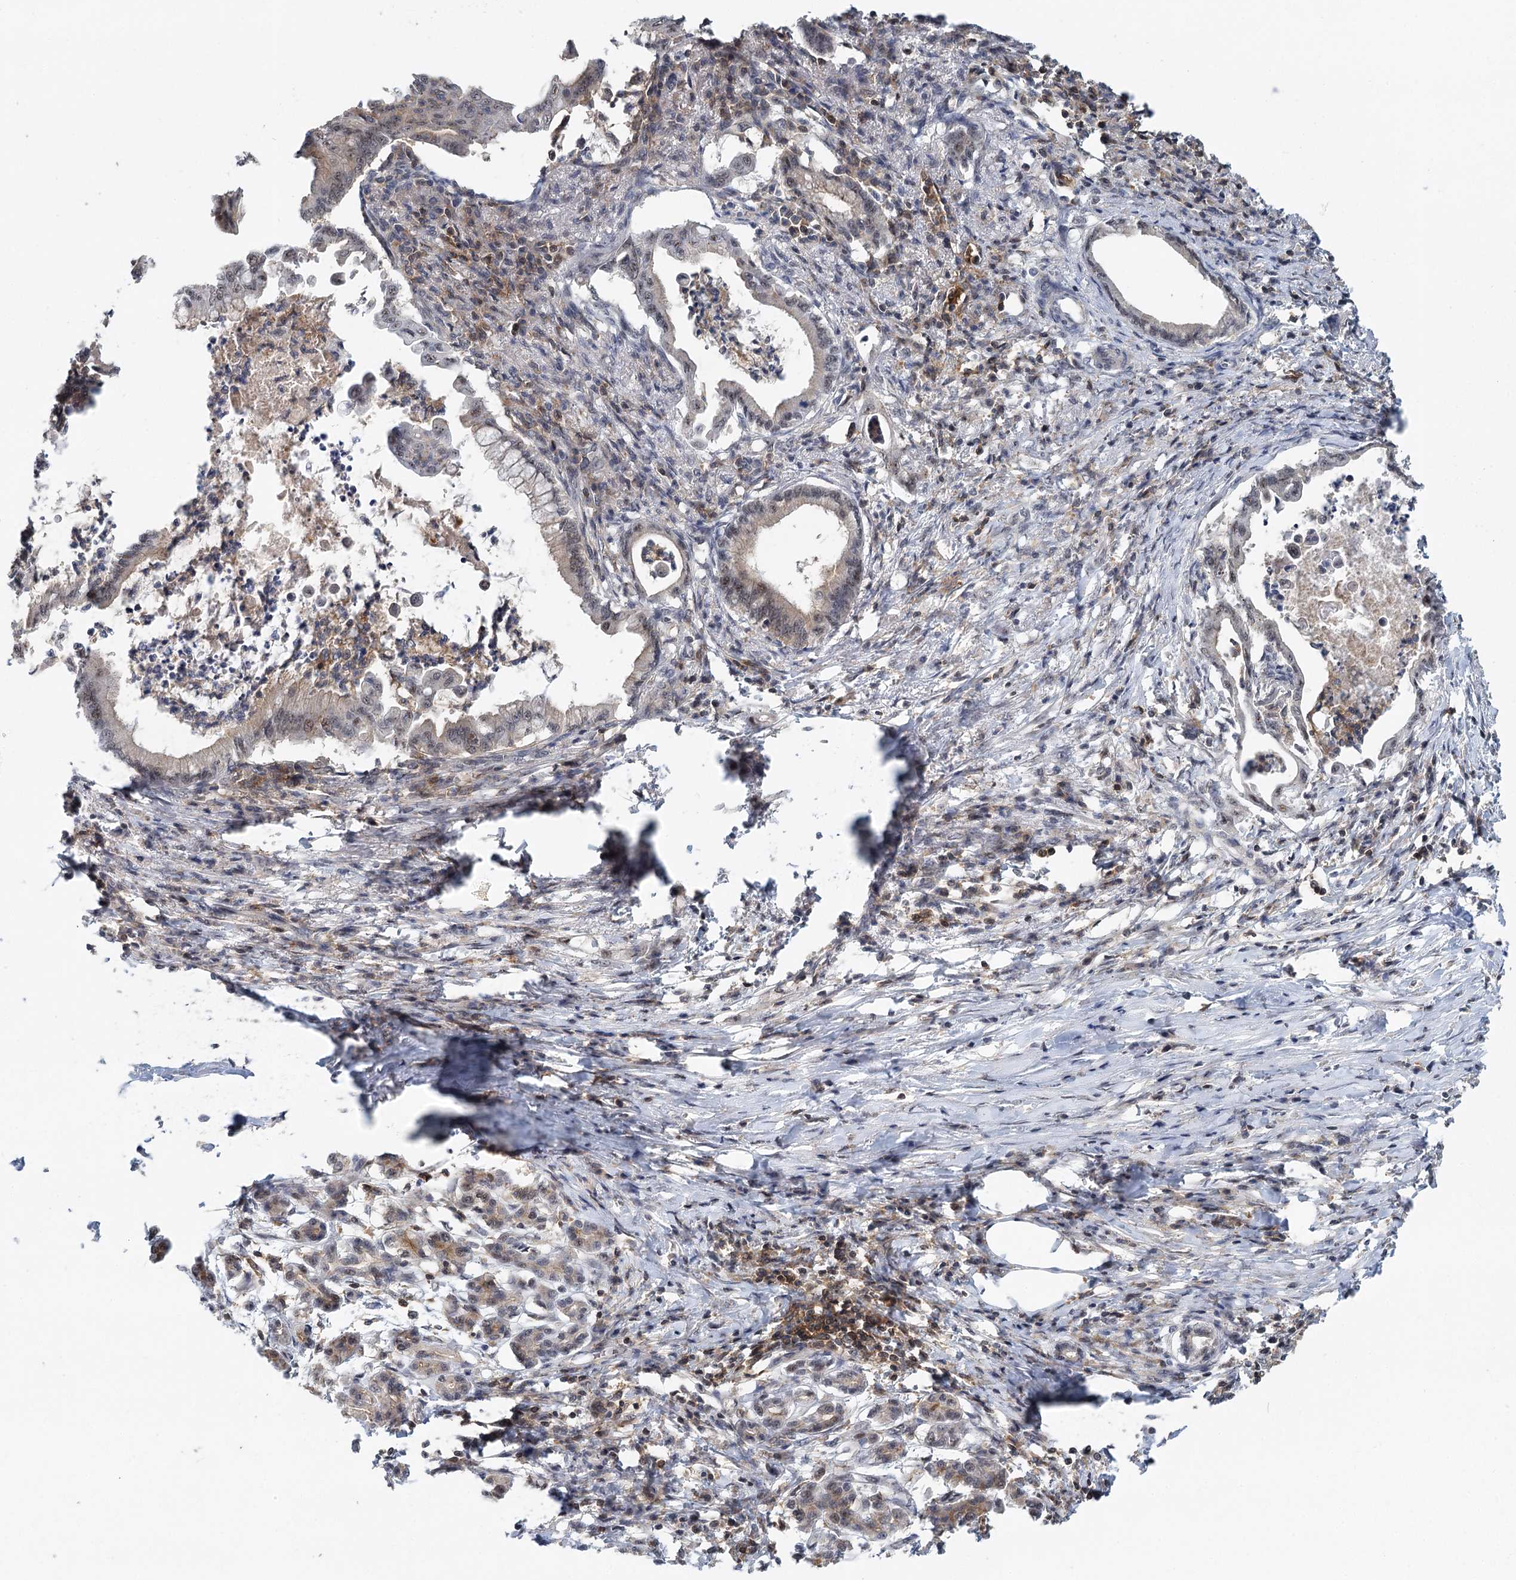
{"staining": {"intensity": "weak", "quantity": "<25%", "location": "cytoplasmic/membranous,nuclear"}, "tissue": "pancreatic cancer", "cell_type": "Tumor cells", "image_type": "cancer", "snomed": [{"axis": "morphology", "description": "Adenocarcinoma, NOS"}, {"axis": "topography", "description": "Pancreas"}], "caption": "The photomicrograph reveals no staining of tumor cells in pancreatic cancer. (Immunohistochemistry (ihc), brightfield microscopy, high magnification).", "gene": "CDC42SE2", "patient": {"sex": "female", "age": 55}}